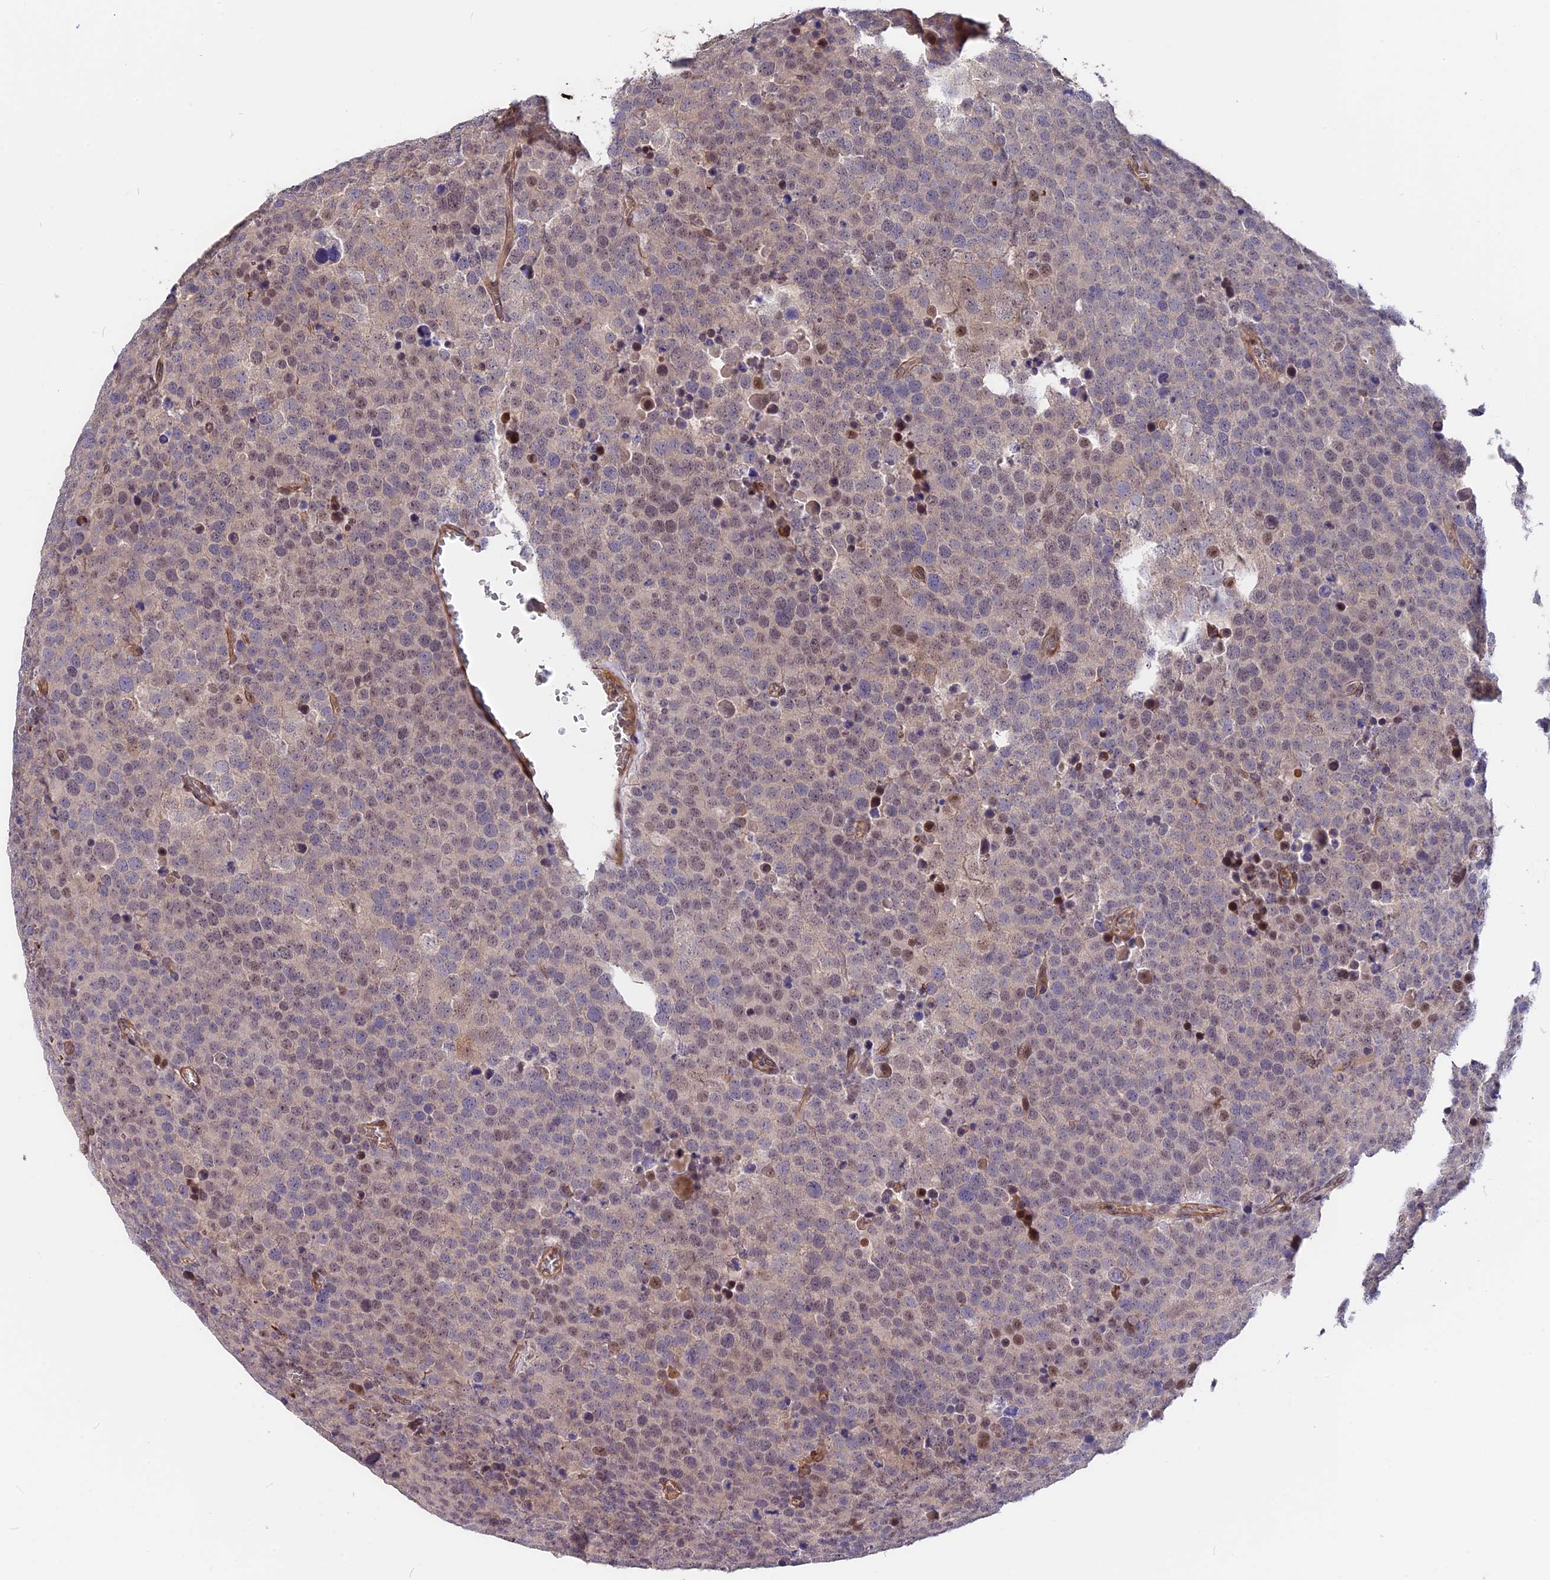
{"staining": {"intensity": "weak", "quantity": "<25%", "location": "nuclear"}, "tissue": "testis cancer", "cell_type": "Tumor cells", "image_type": "cancer", "snomed": [{"axis": "morphology", "description": "Seminoma, NOS"}, {"axis": "topography", "description": "Testis"}], "caption": "This histopathology image is of testis cancer stained with immunohistochemistry to label a protein in brown with the nuclei are counter-stained blue. There is no expression in tumor cells.", "gene": "ZC3H10", "patient": {"sex": "male", "age": 71}}